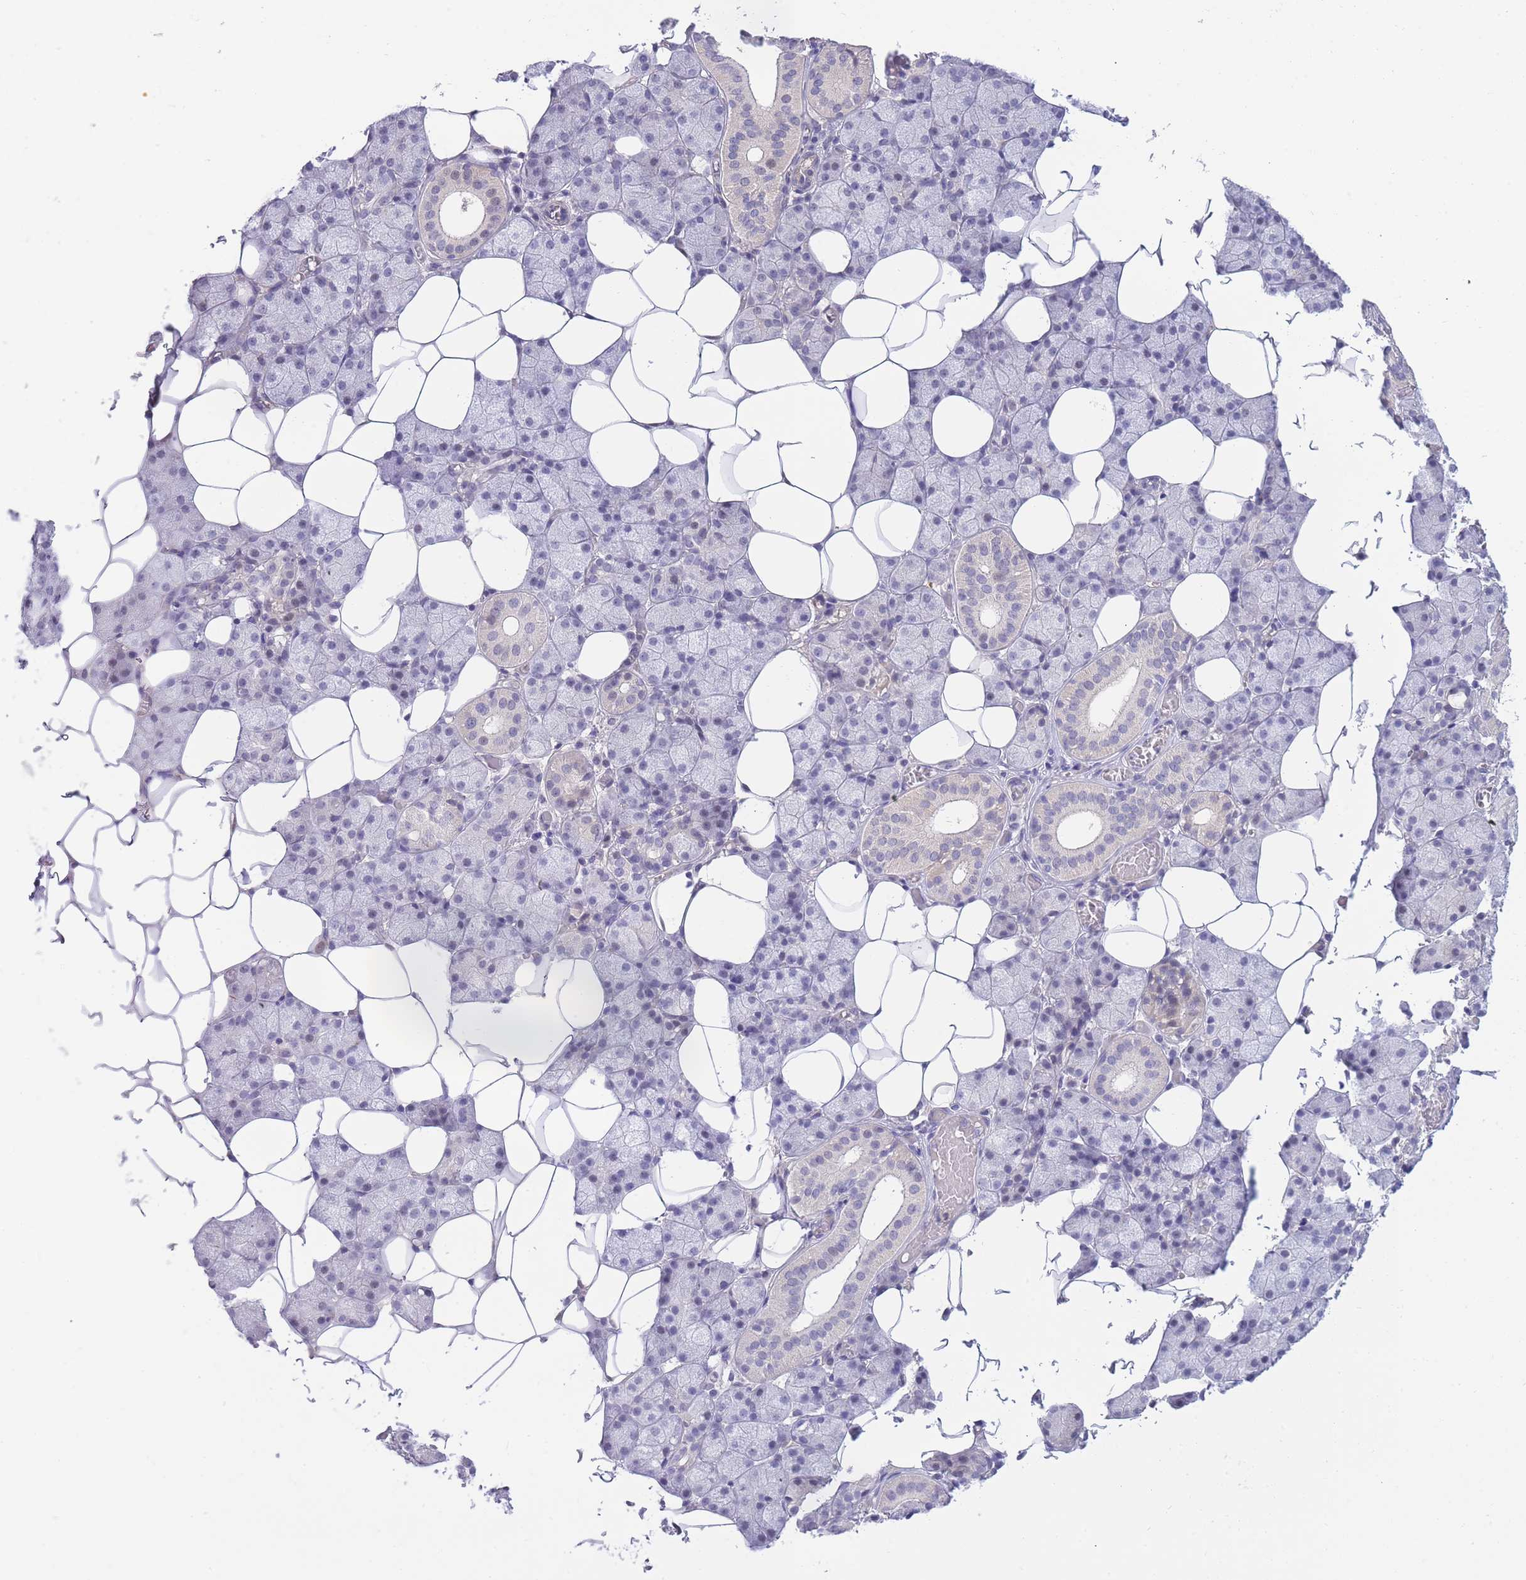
{"staining": {"intensity": "negative", "quantity": "none", "location": "none"}, "tissue": "salivary gland", "cell_type": "Glandular cells", "image_type": "normal", "snomed": [{"axis": "morphology", "description": "Normal tissue, NOS"}, {"axis": "topography", "description": "Salivary gland"}], "caption": "Salivary gland was stained to show a protein in brown. There is no significant expression in glandular cells.", "gene": "PRR23A", "patient": {"sex": "female", "age": 33}}